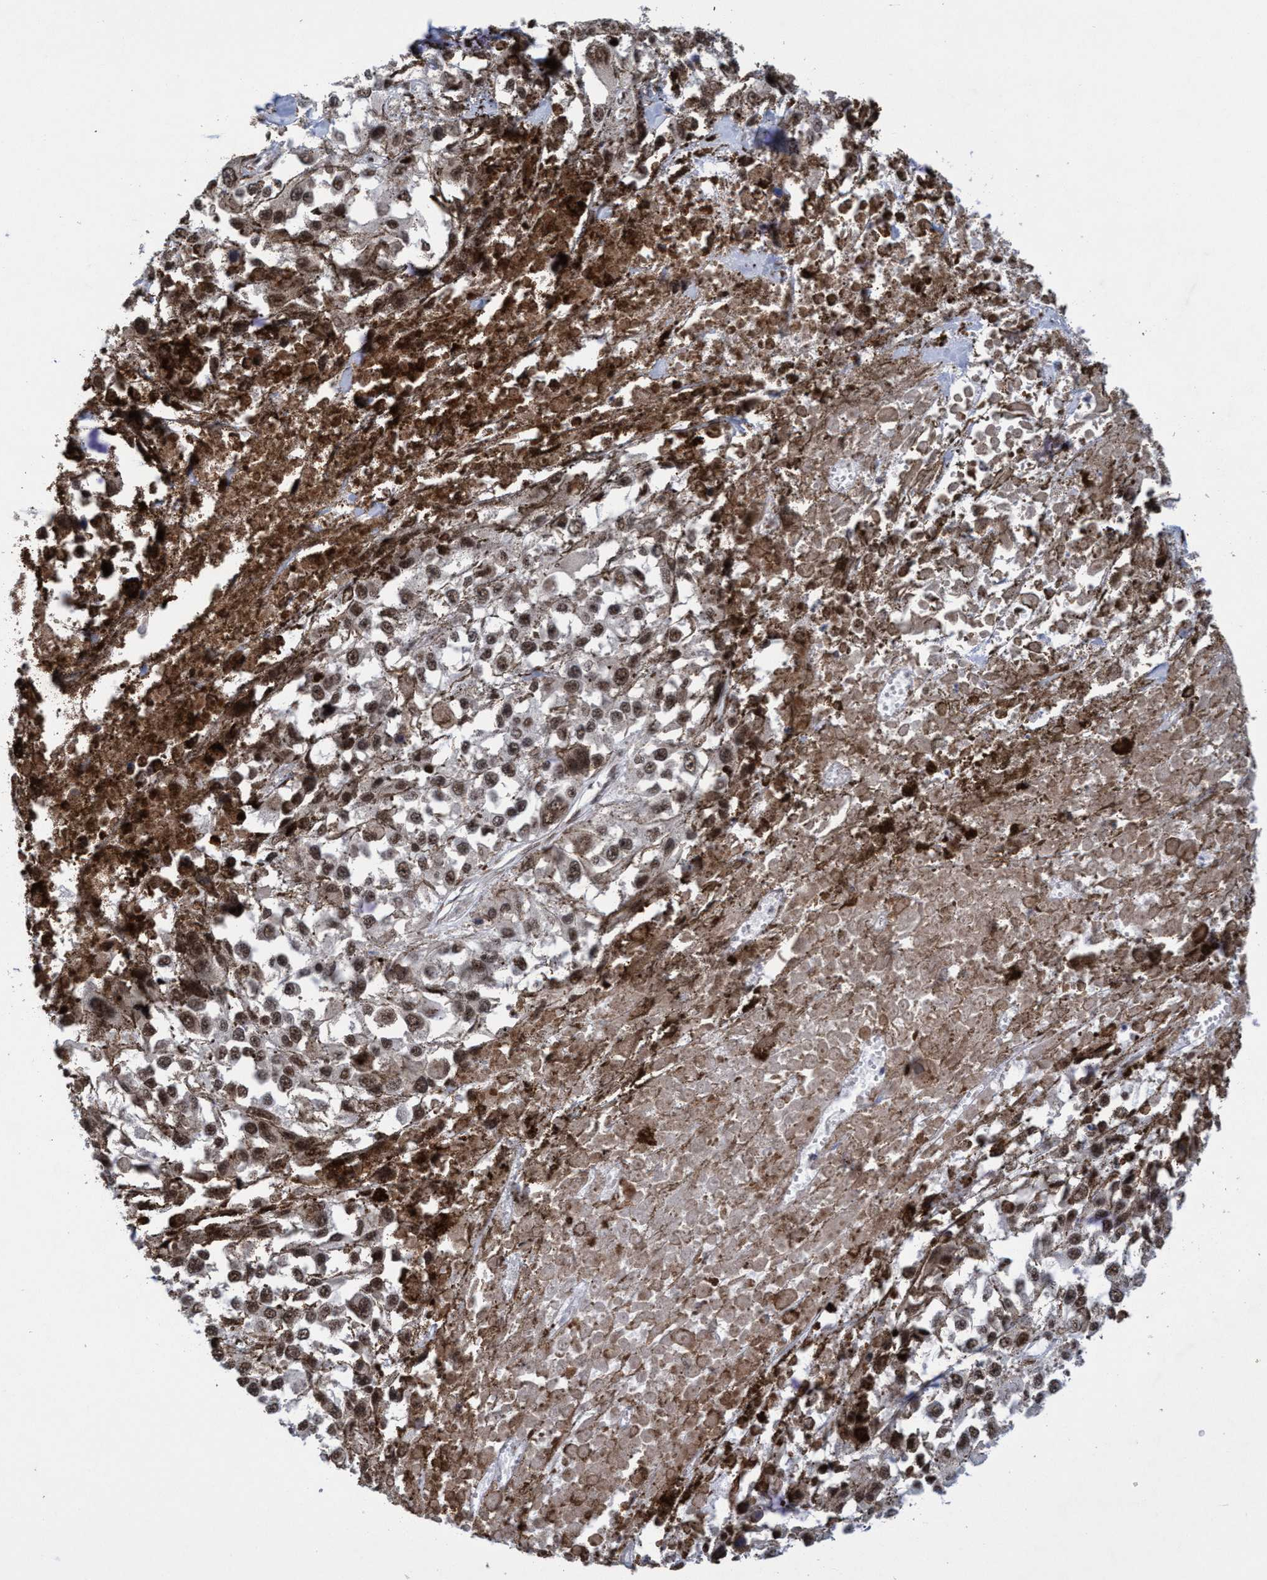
{"staining": {"intensity": "moderate", "quantity": ">75%", "location": "nuclear"}, "tissue": "melanoma", "cell_type": "Tumor cells", "image_type": "cancer", "snomed": [{"axis": "morphology", "description": "Malignant melanoma, Metastatic site"}, {"axis": "topography", "description": "Lymph node"}], "caption": "Melanoma stained for a protein exhibits moderate nuclear positivity in tumor cells.", "gene": "GLT6D1", "patient": {"sex": "male", "age": 59}}